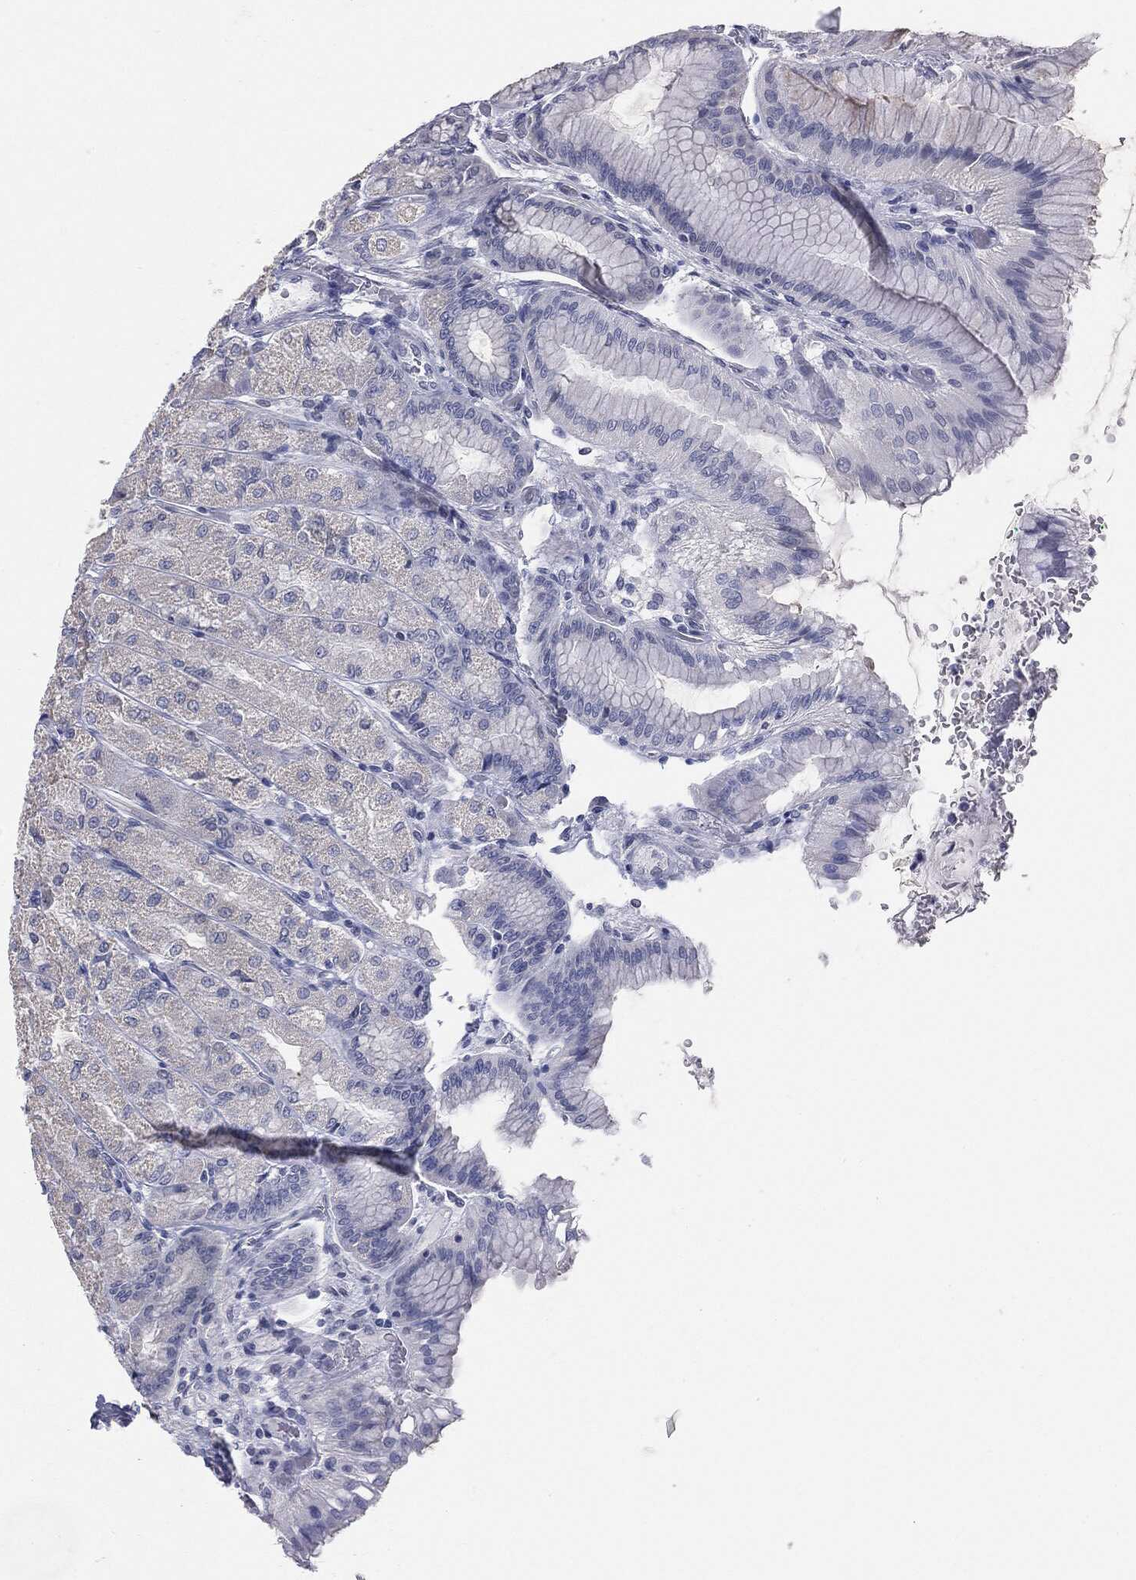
{"staining": {"intensity": "negative", "quantity": "none", "location": "none"}, "tissue": "stomach", "cell_type": "Glandular cells", "image_type": "normal", "snomed": [{"axis": "morphology", "description": "Normal tissue, NOS"}, {"axis": "morphology", "description": "Adenocarcinoma, NOS"}, {"axis": "morphology", "description": "Adenocarcinoma, High grade"}, {"axis": "topography", "description": "Stomach, upper"}, {"axis": "topography", "description": "Stomach"}], "caption": "Protein analysis of unremarkable stomach reveals no significant staining in glandular cells.", "gene": "DMKN", "patient": {"sex": "female", "age": 65}}